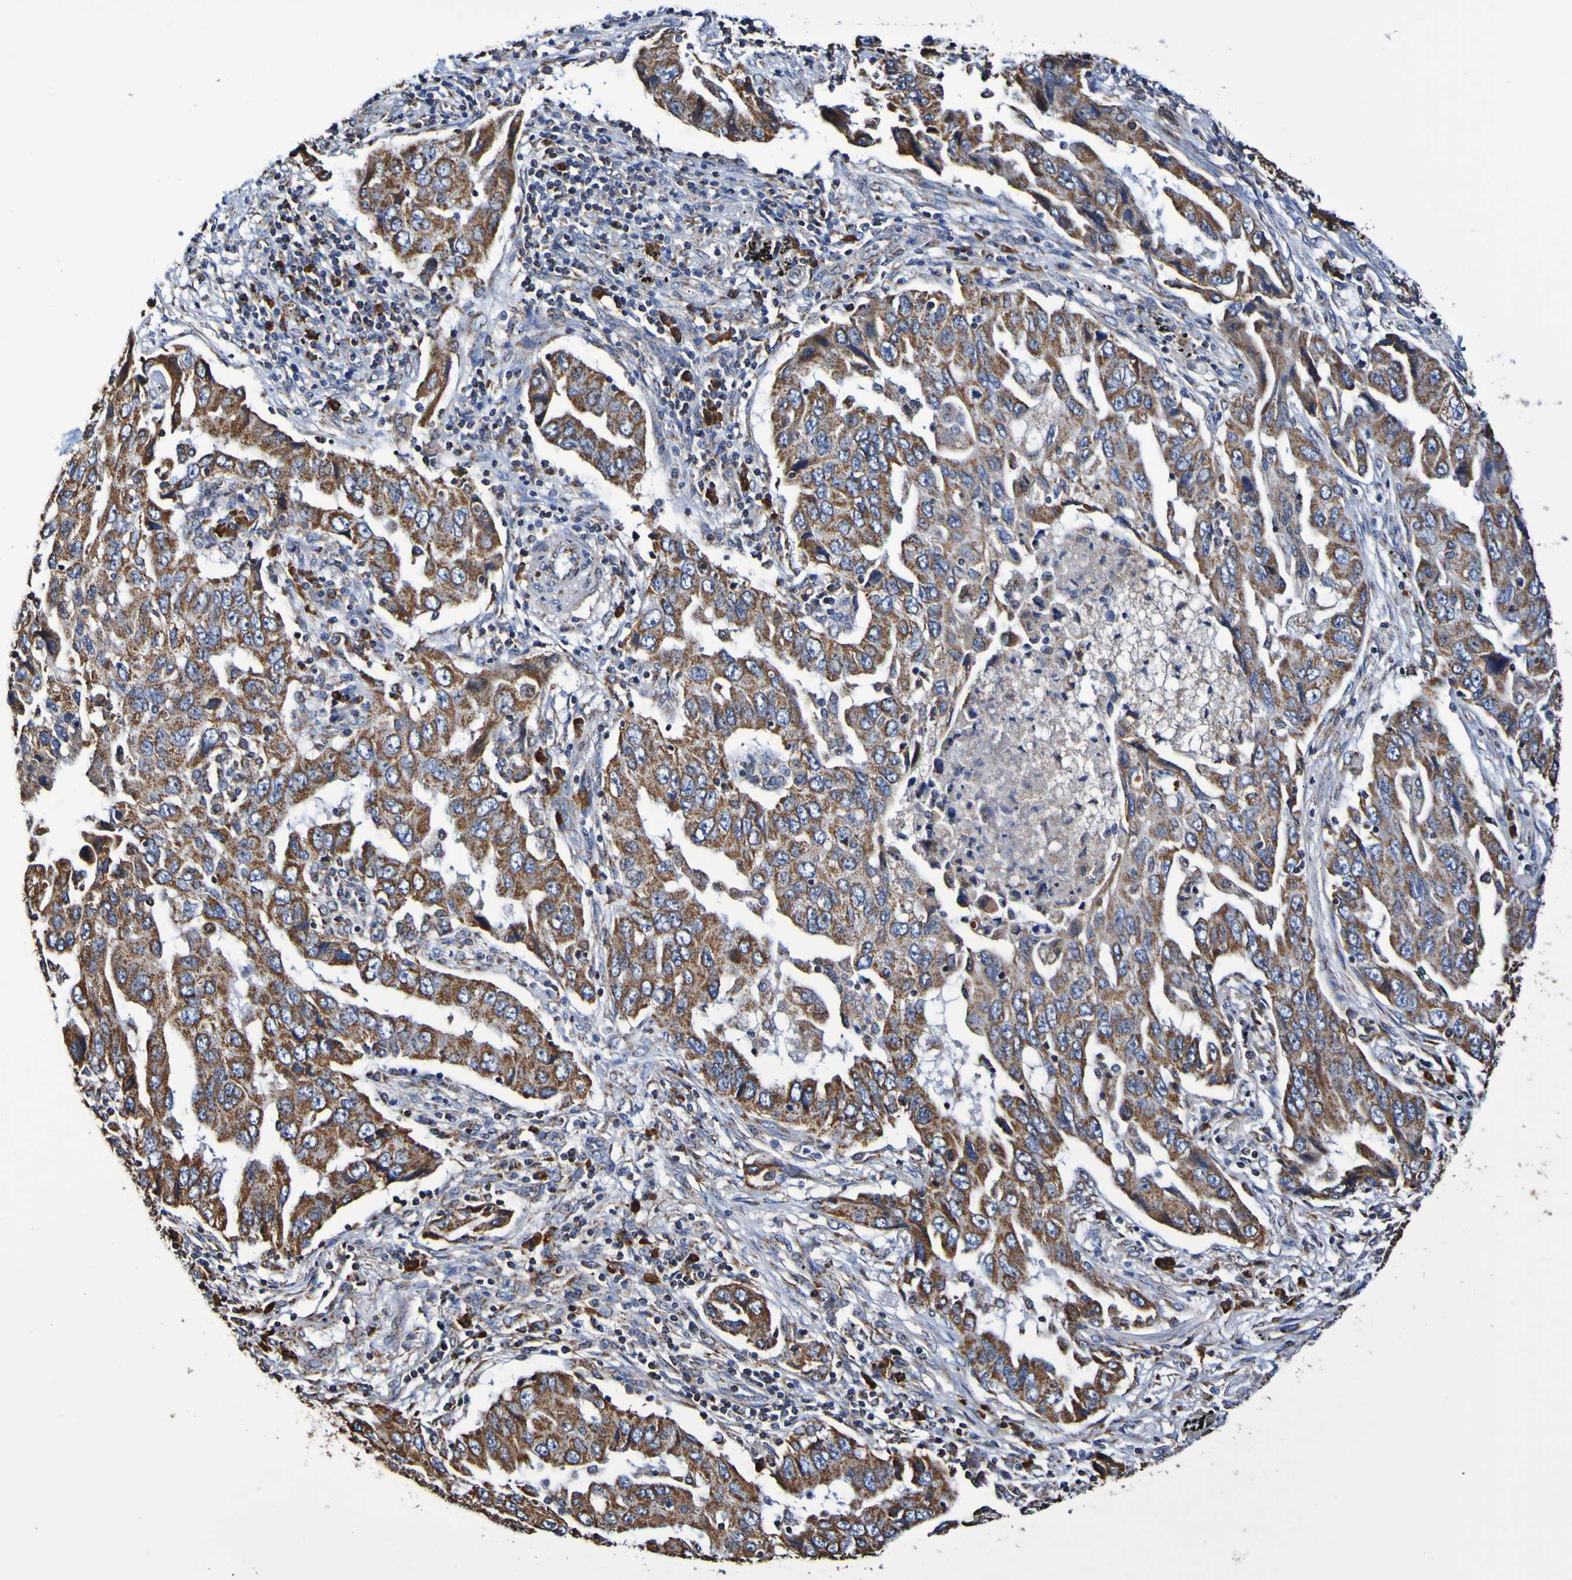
{"staining": {"intensity": "moderate", "quantity": ">75%", "location": "cytoplasmic/membranous"}, "tissue": "lung cancer", "cell_type": "Tumor cells", "image_type": "cancer", "snomed": [{"axis": "morphology", "description": "Adenocarcinoma, NOS"}, {"axis": "topography", "description": "Lung"}], "caption": "Lung cancer (adenocarcinoma) stained with DAB (3,3'-diaminobenzidine) immunohistochemistry demonstrates medium levels of moderate cytoplasmic/membranous positivity in about >75% of tumor cells. The staining is performed using DAB (3,3'-diaminobenzidine) brown chromogen to label protein expression. The nuclei are counter-stained blue using hematoxylin.", "gene": "IL18R1", "patient": {"sex": "female", "age": 65}}